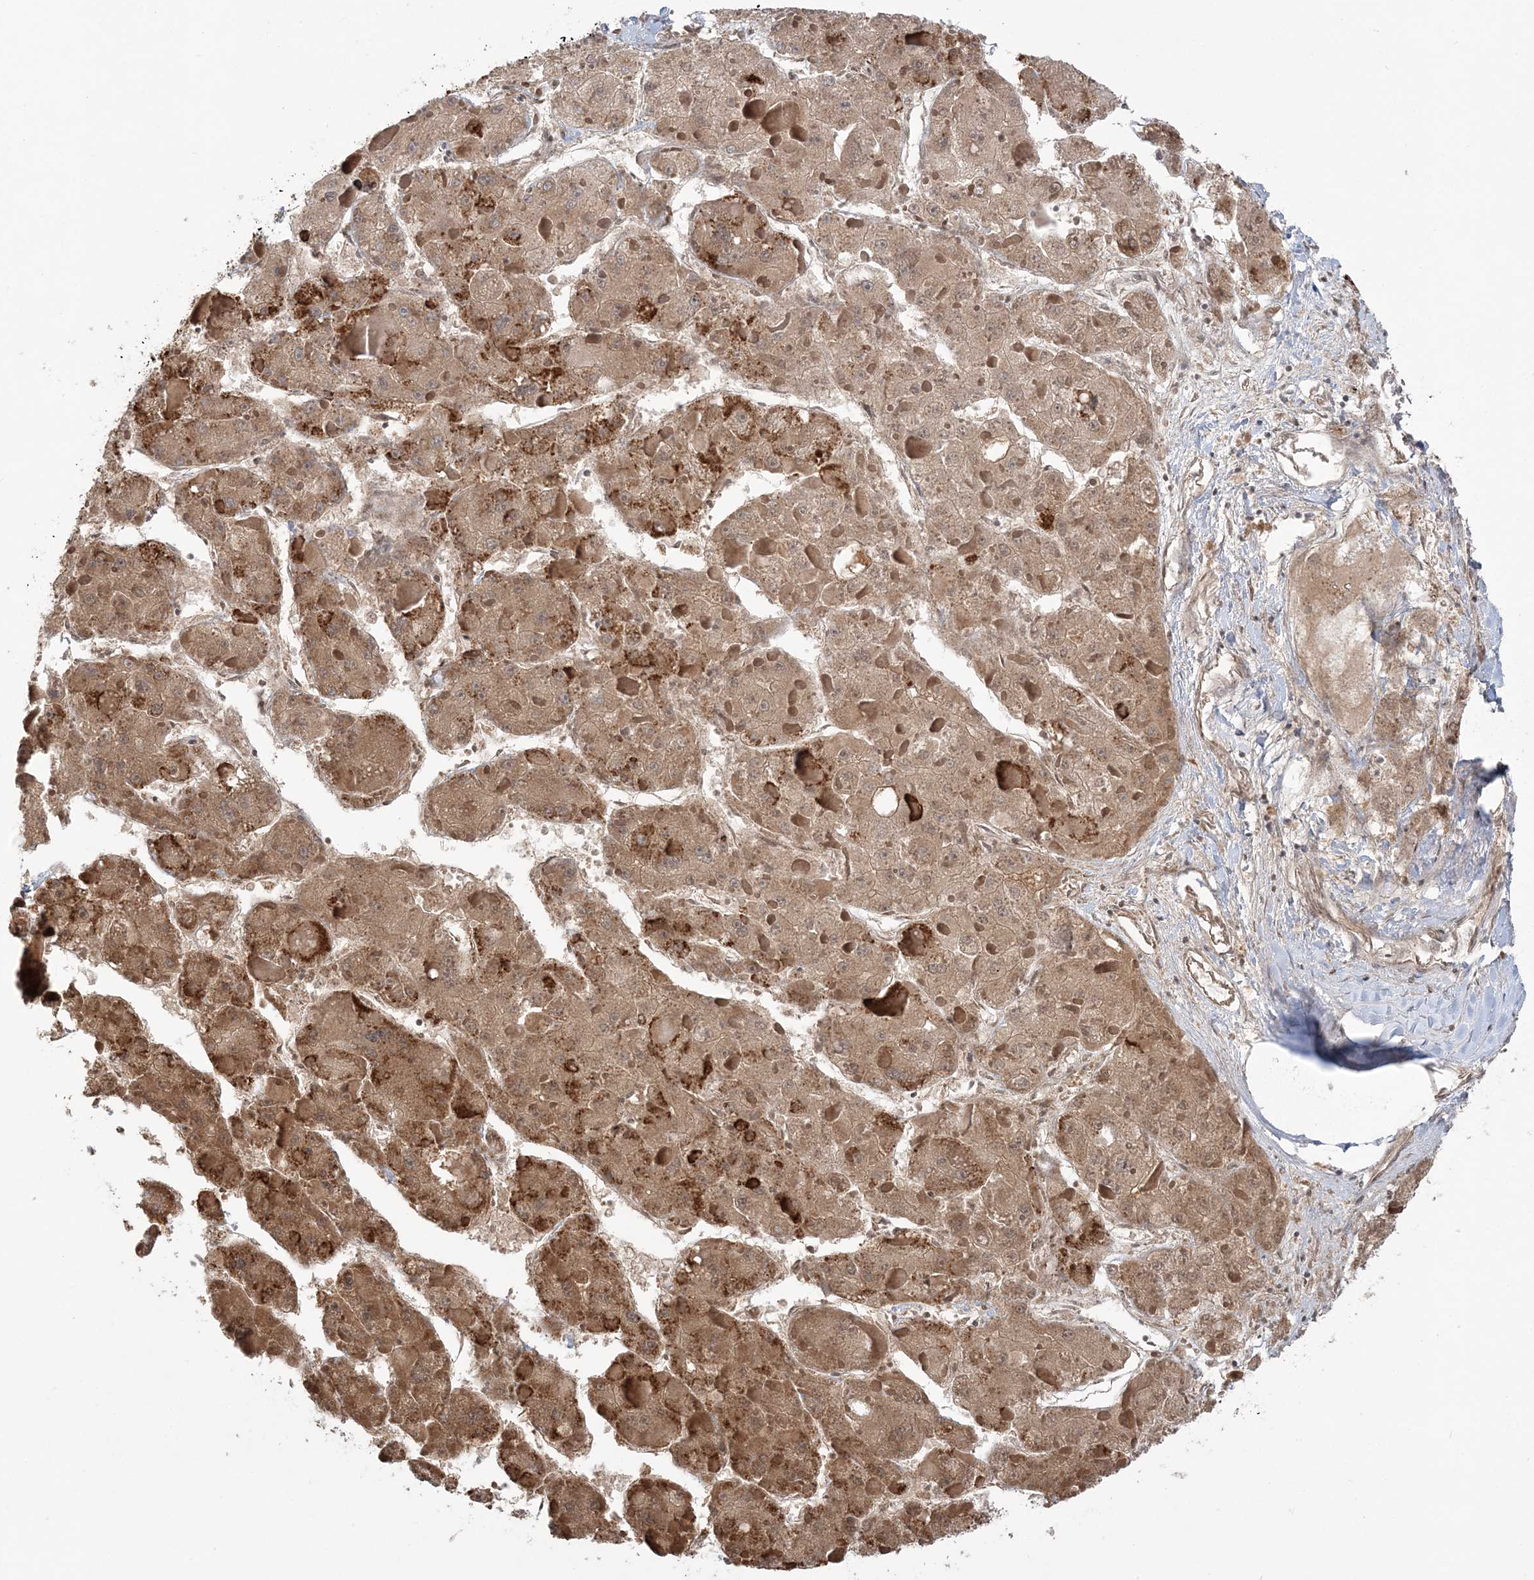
{"staining": {"intensity": "moderate", "quantity": ">75%", "location": "cytoplasmic/membranous,nuclear"}, "tissue": "liver cancer", "cell_type": "Tumor cells", "image_type": "cancer", "snomed": [{"axis": "morphology", "description": "Carcinoma, Hepatocellular, NOS"}, {"axis": "topography", "description": "Liver"}], "caption": "Brown immunohistochemical staining in hepatocellular carcinoma (liver) reveals moderate cytoplasmic/membranous and nuclear expression in approximately >75% of tumor cells.", "gene": "SCLT1", "patient": {"sex": "female", "age": 73}}